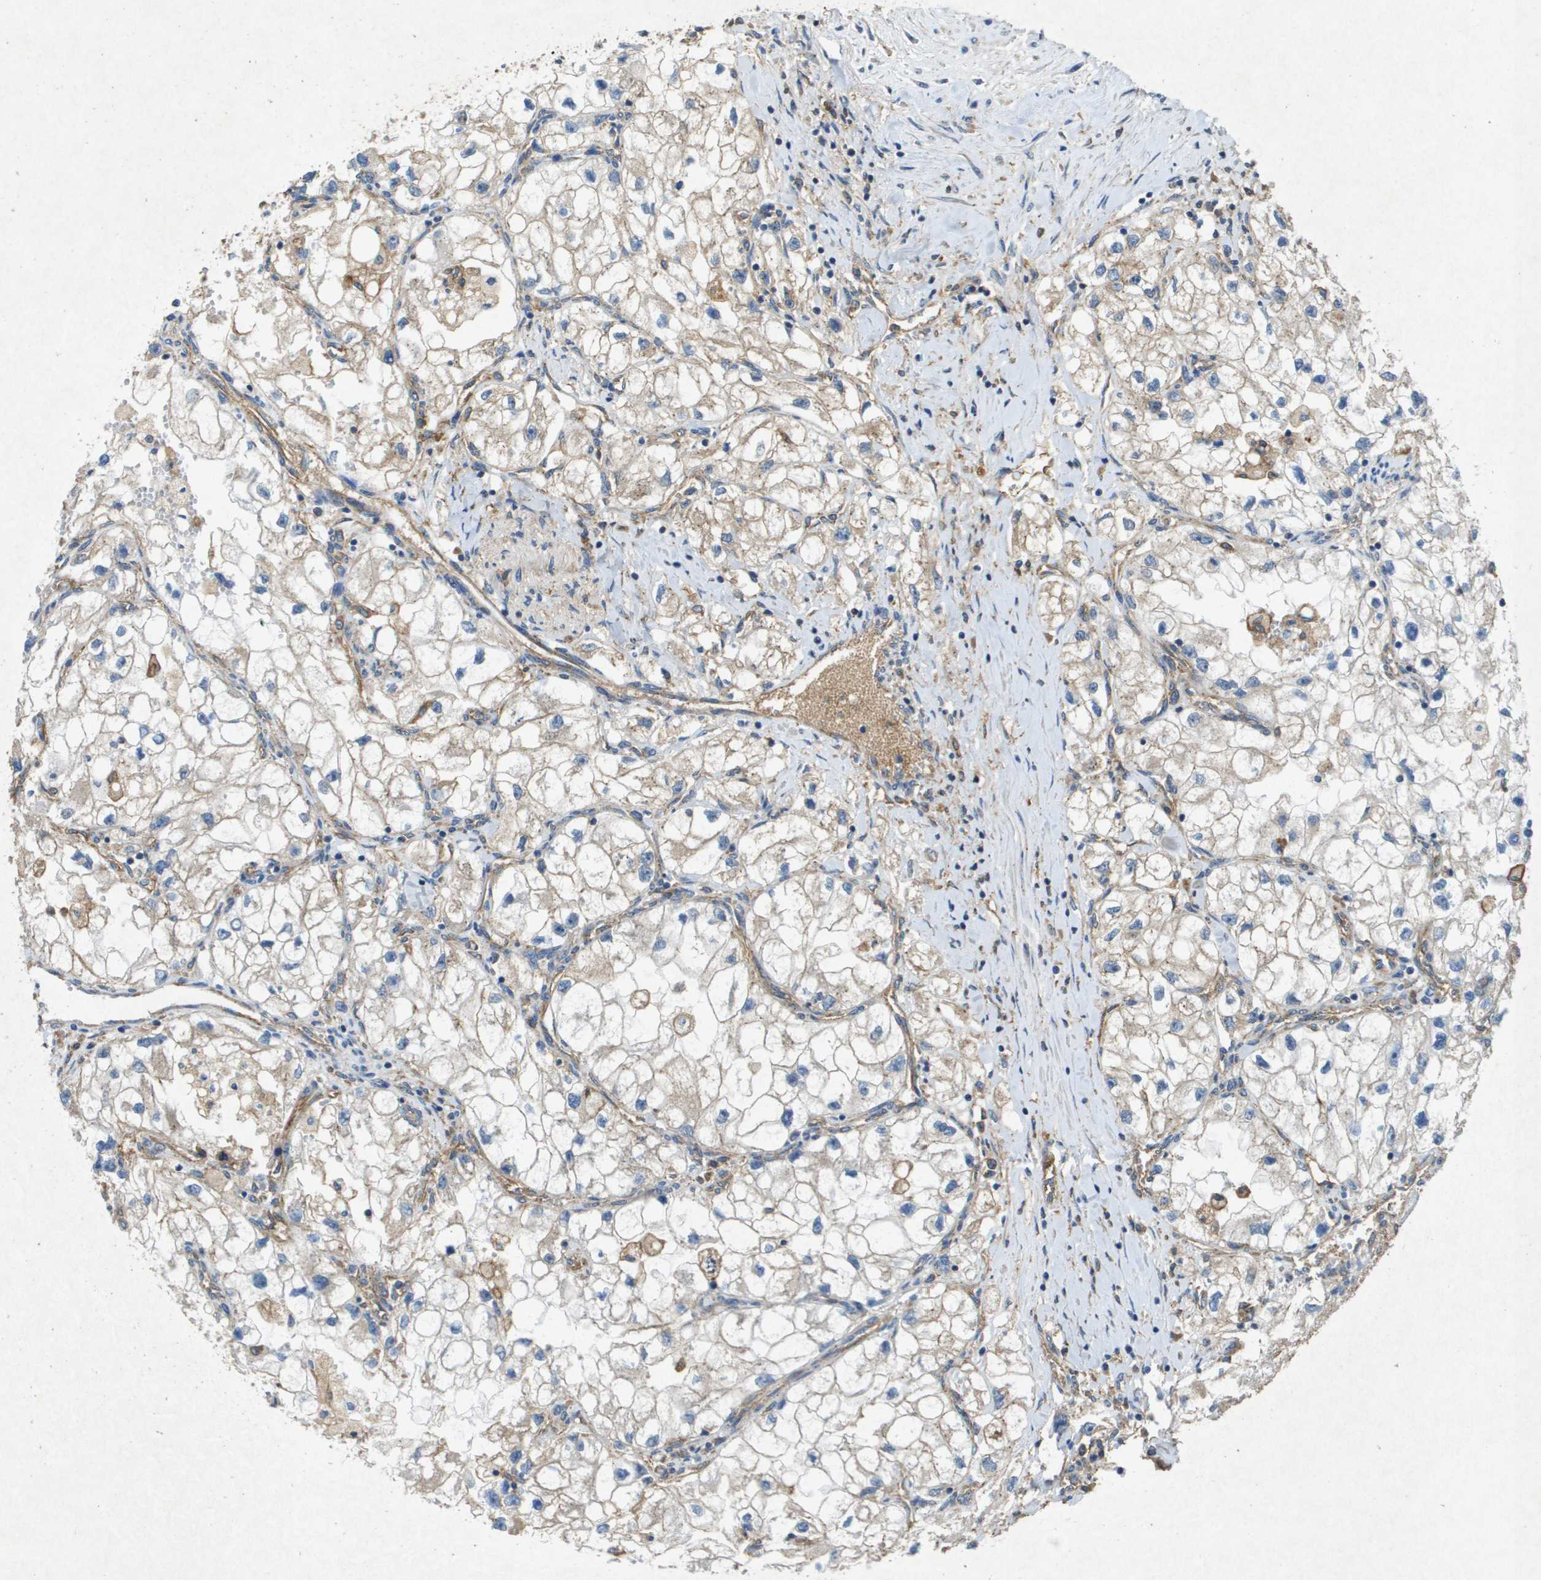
{"staining": {"intensity": "weak", "quantity": ">75%", "location": "cytoplasmic/membranous"}, "tissue": "renal cancer", "cell_type": "Tumor cells", "image_type": "cancer", "snomed": [{"axis": "morphology", "description": "Adenocarcinoma, NOS"}, {"axis": "topography", "description": "Kidney"}], "caption": "Tumor cells exhibit low levels of weak cytoplasmic/membranous positivity in approximately >75% of cells in human renal adenocarcinoma.", "gene": "PTPRT", "patient": {"sex": "female", "age": 70}}